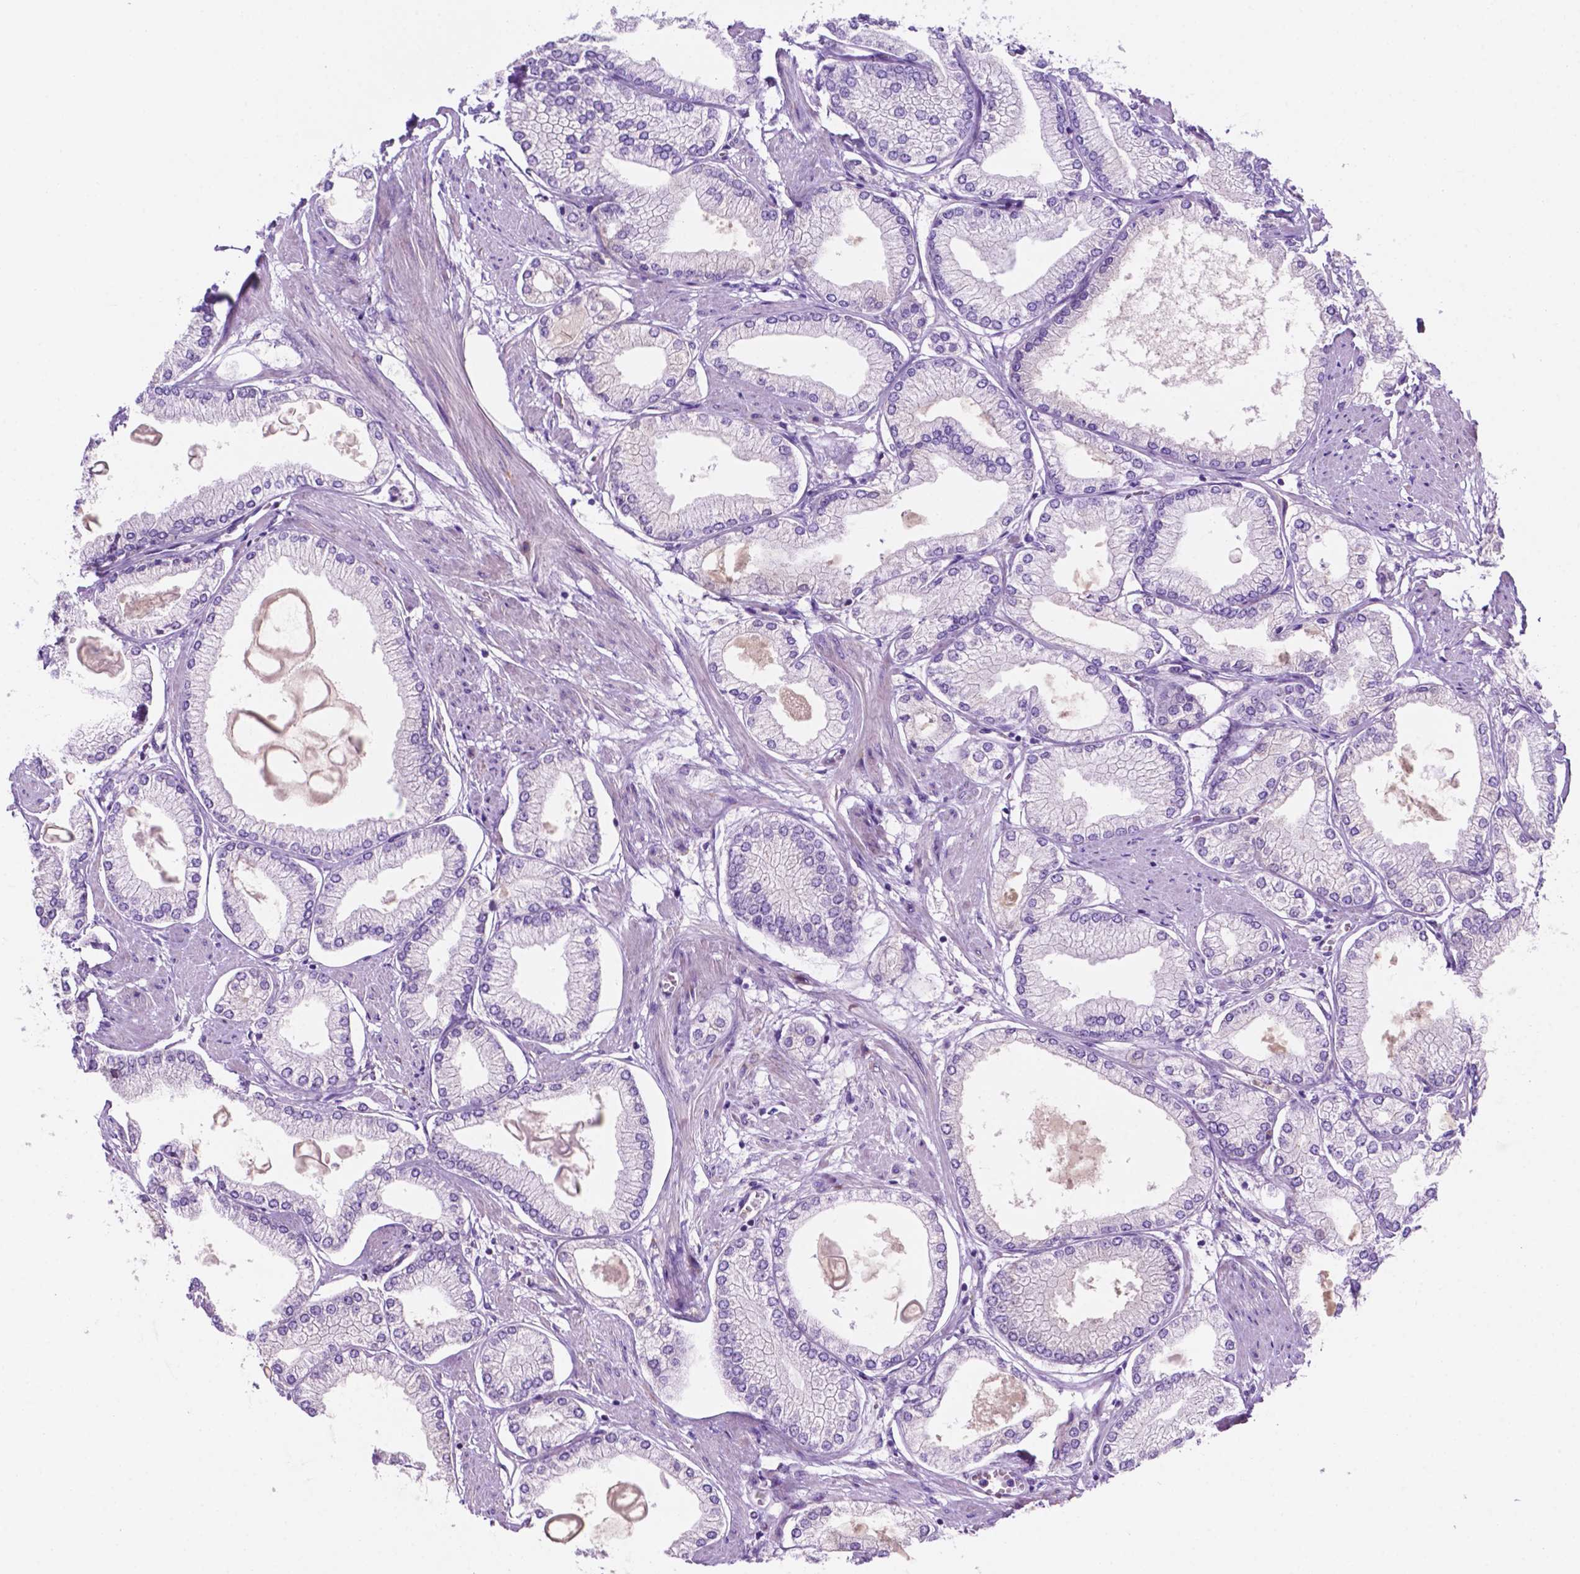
{"staining": {"intensity": "negative", "quantity": "none", "location": "none"}, "tissue": "prostate cancer", "cell_type": "Tumor cells", "image_type": "cancer", "snomed": [{"axis": "morphology", "description": "Adenocarcinoma, High grade"}, {"axis": "topography", "description": "Prostate"}], "caption": "A high-resolution image shows immunohistochemistry (IHC) staining of prostate cancer, which demonstrates no significant expression in tumor cells.", "gene": "CEACAM7", "patient": {"sex": "male", "age": 68}}